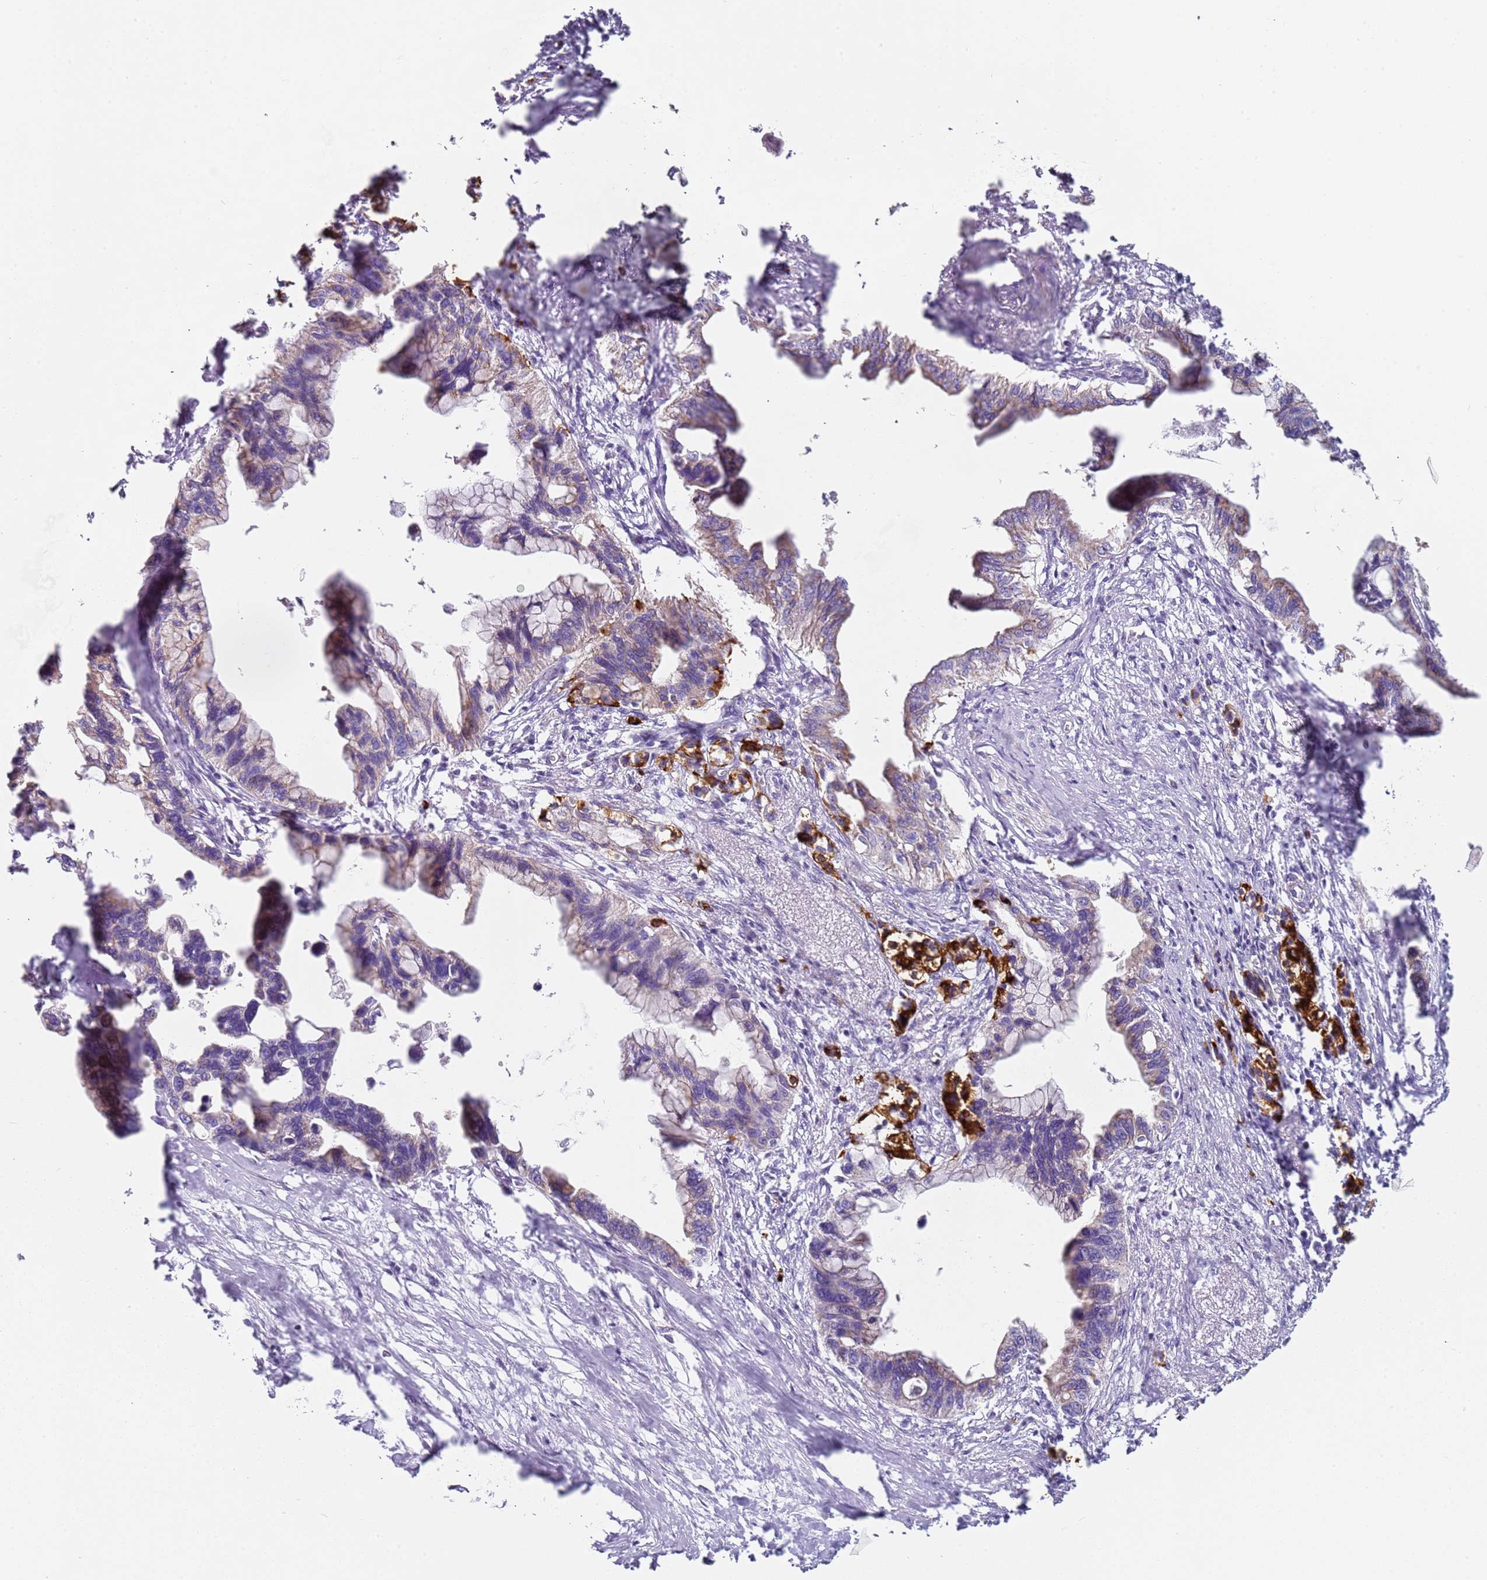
{"staining": {"intensity": "moderate", "quantity": "<25%", "location": "cytoplasmic/membranous"}, "tissue": "pancreatic cancer", "cell_type": "Tumor cells", "image_type": "cancer", "snomed": [{"axis": "morphology", "description": "Adenocarcinoma, NOS"}, {"axis": "topography", "description": "Pancreas"}], "caption": "There is low levels of moderate cytoplasmic/membranous positivity in tumor cells of adenocarcinoma (pancreatic), as demonstrated by immunohistochemical staining (brown color).", "gene": "ALS2", "patient": {"sex": "female", "age": 83}}